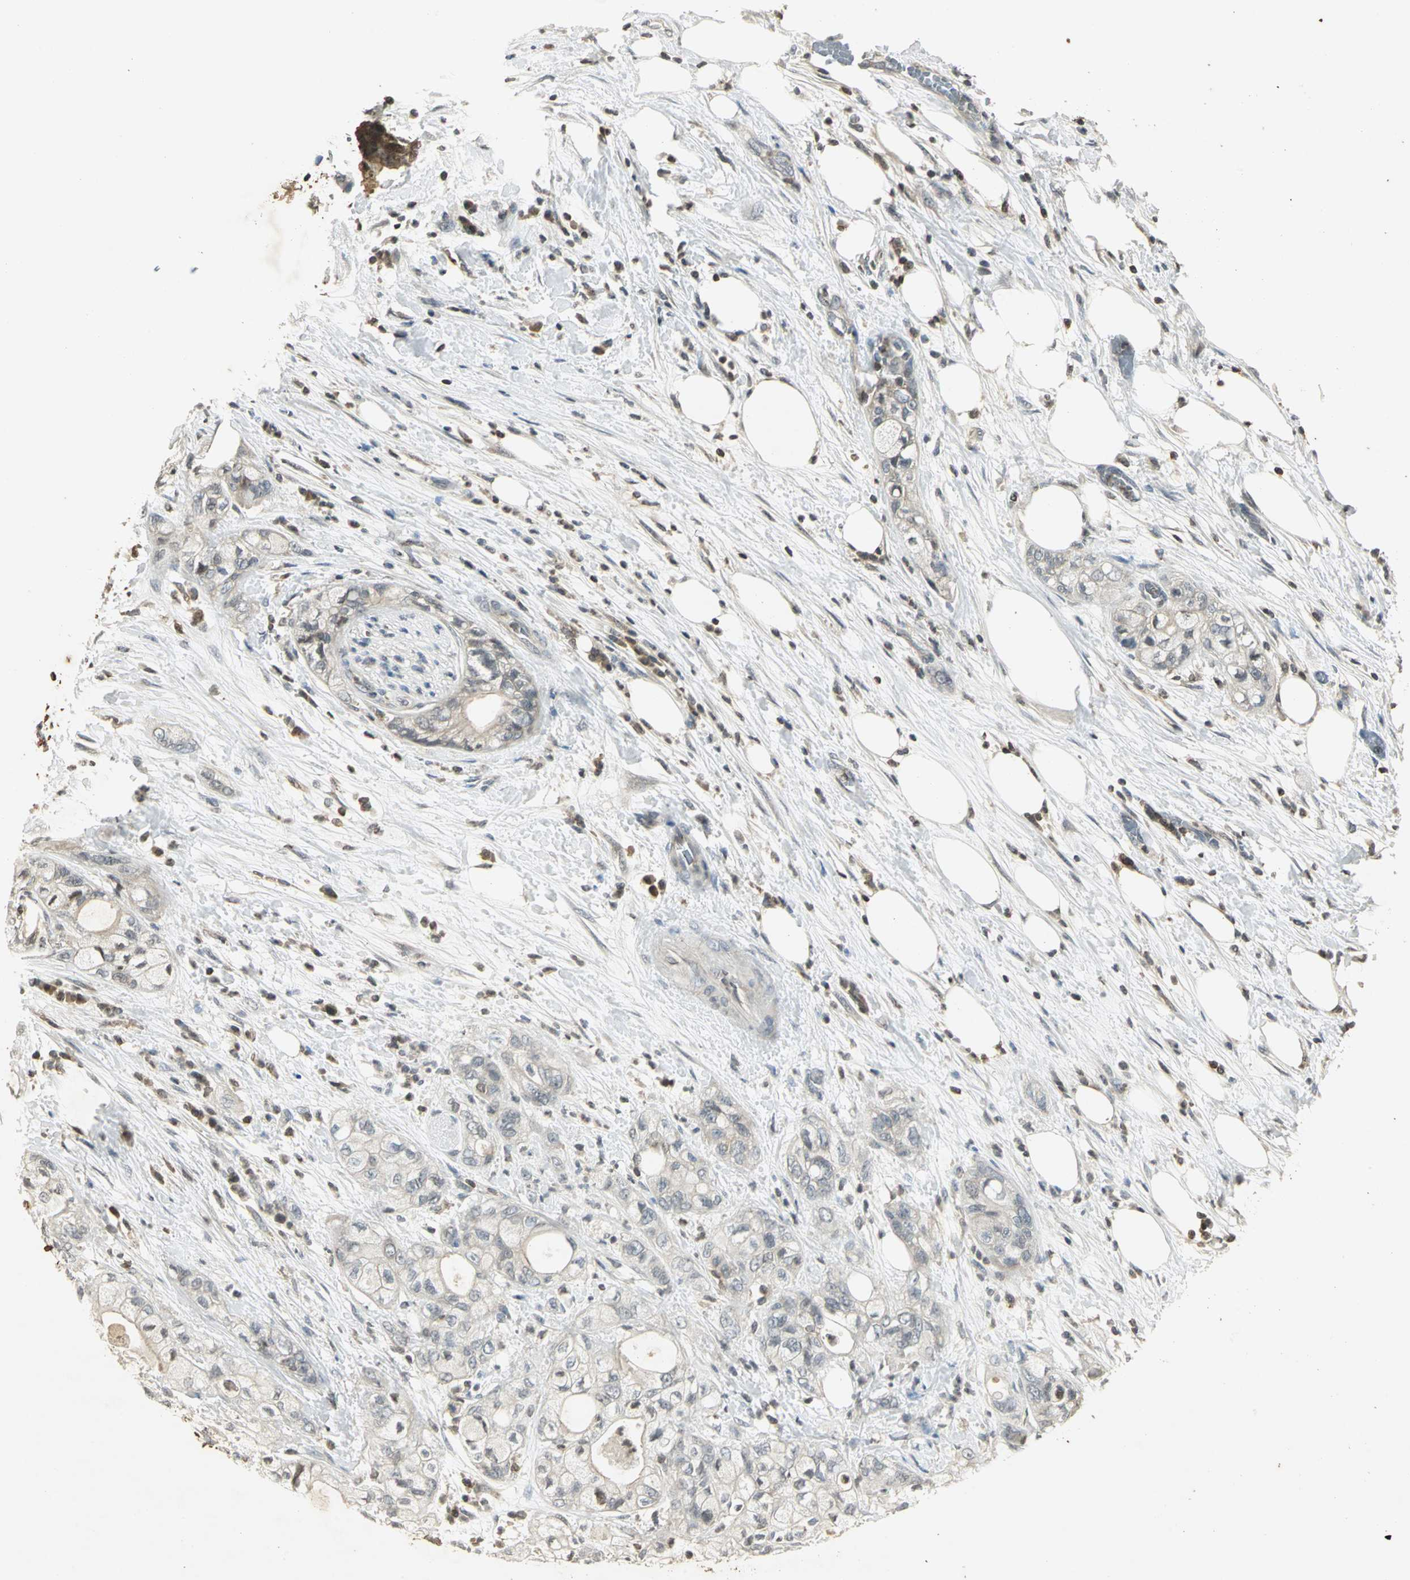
{"staining": {"intensity": "negative", "quantity": "none", "location": "none"}, "tissue": "pancreatic cancer", "cell_type": "Tumor cells", "image_type": "cancer", "snomed": [{"axis": "morphology", "description": "Adenocarcinoma, NOS"}, {"axis": "topography", "description": "Pancreas"}], "caption": "This photomicrograph is of adenocarcinoma (pancreatic) stained with immunohistochemistry to label a protein in brown with the nuclei are counter-stained blue. There is no positivity in tumor cells.", "gene": "IL16", "patient": {"sex": "male", "age": 70}}